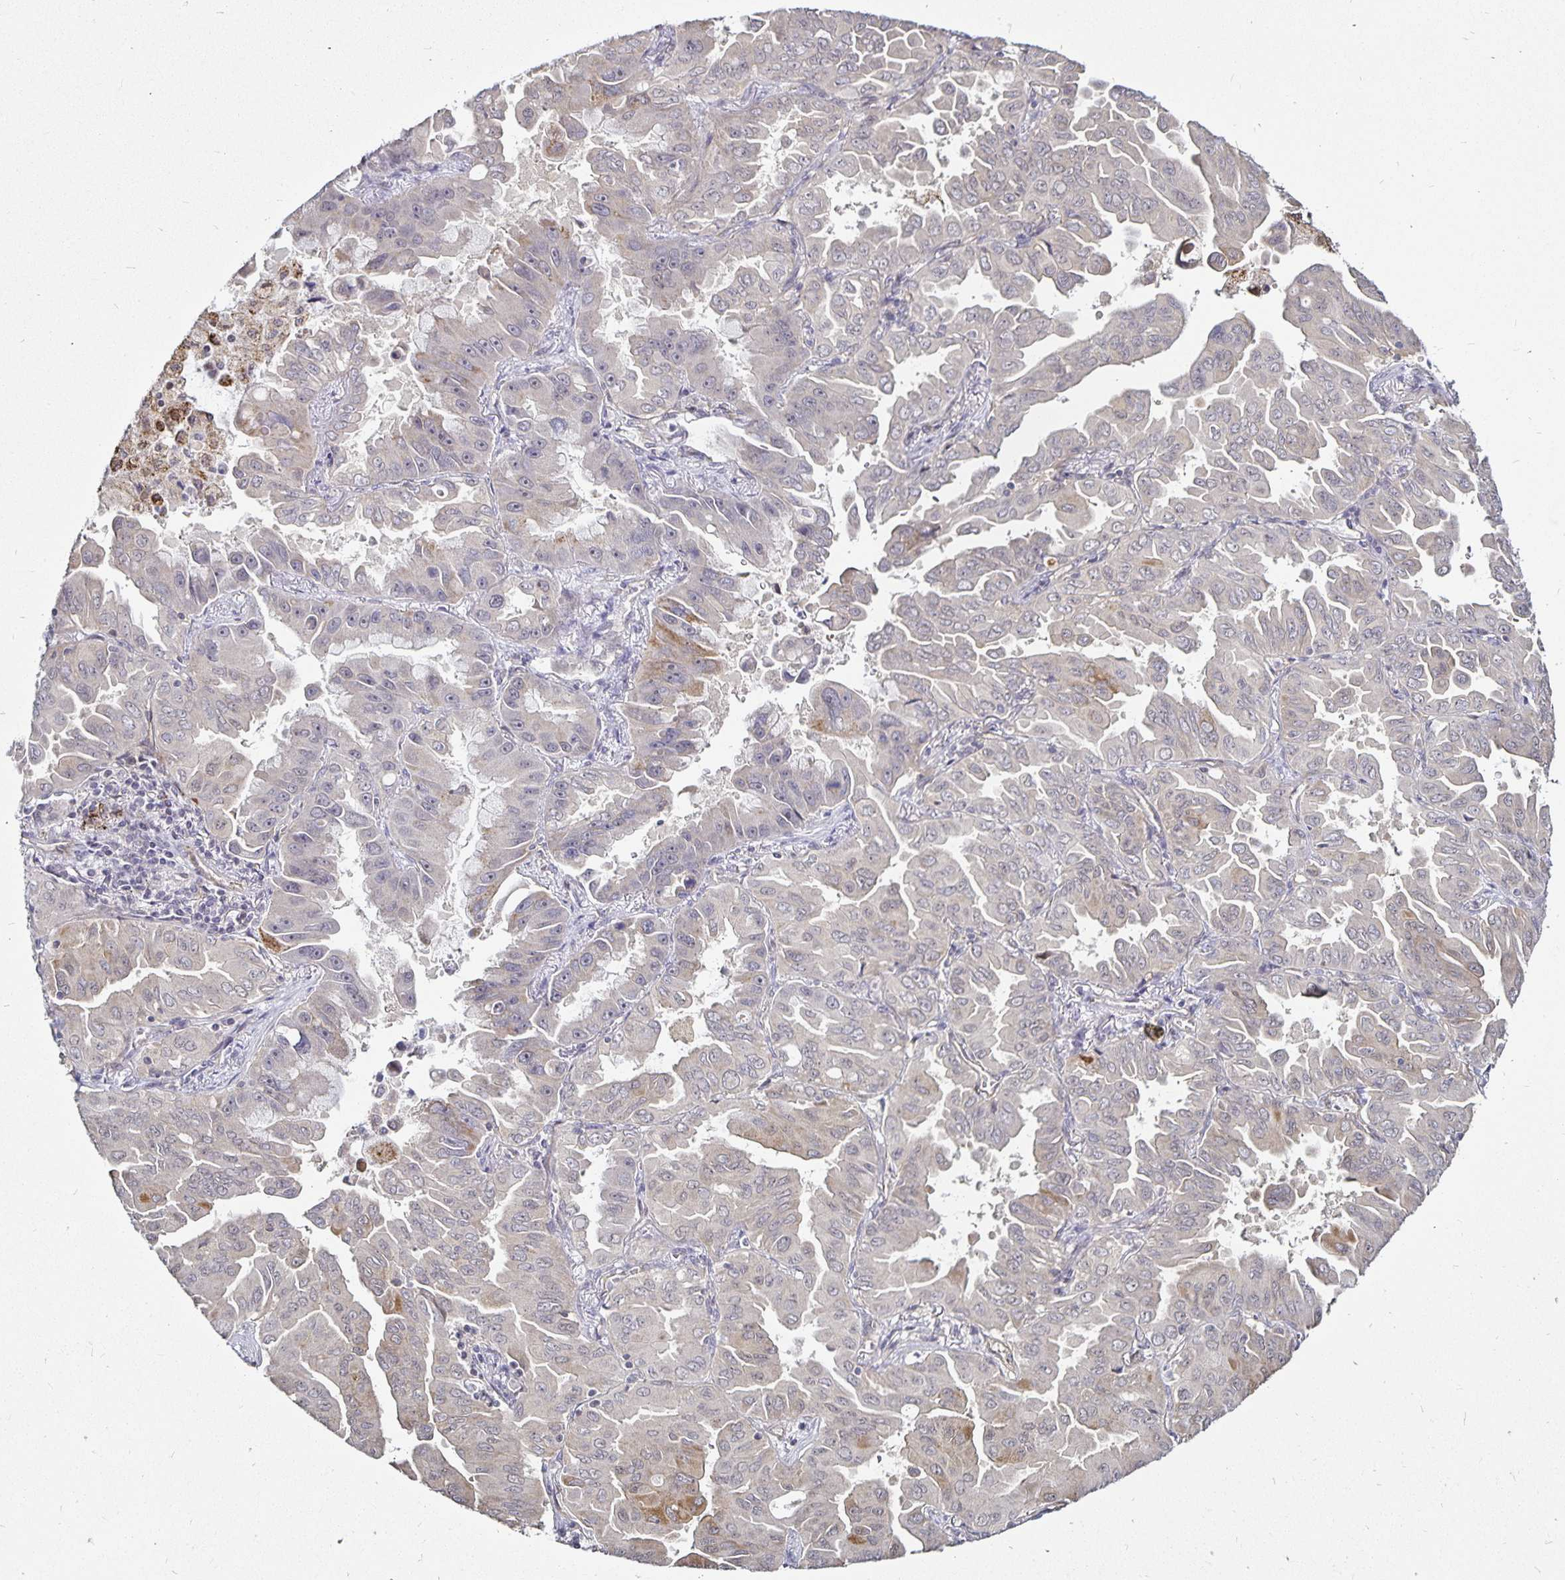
{"staining": {"intensity": "negative", "quantity": "none", "location": "none"}, "tissue": "lung cancer", "cell_type": "Tumor cells", "image_type": "cancer", "snomed": [{"axis": "morphology", "description": "Adenocarcinoma, NOS"}, {"axis": "topography", "description": "Lung"}], "caption": "This is an immunohistochemistry (IHC) photomicrograph of human lung adenocarcinoma. There is no positivity in tumor cells.", "gene": "CYP27A1", "patient": {"sex": "male", "age": 64}}